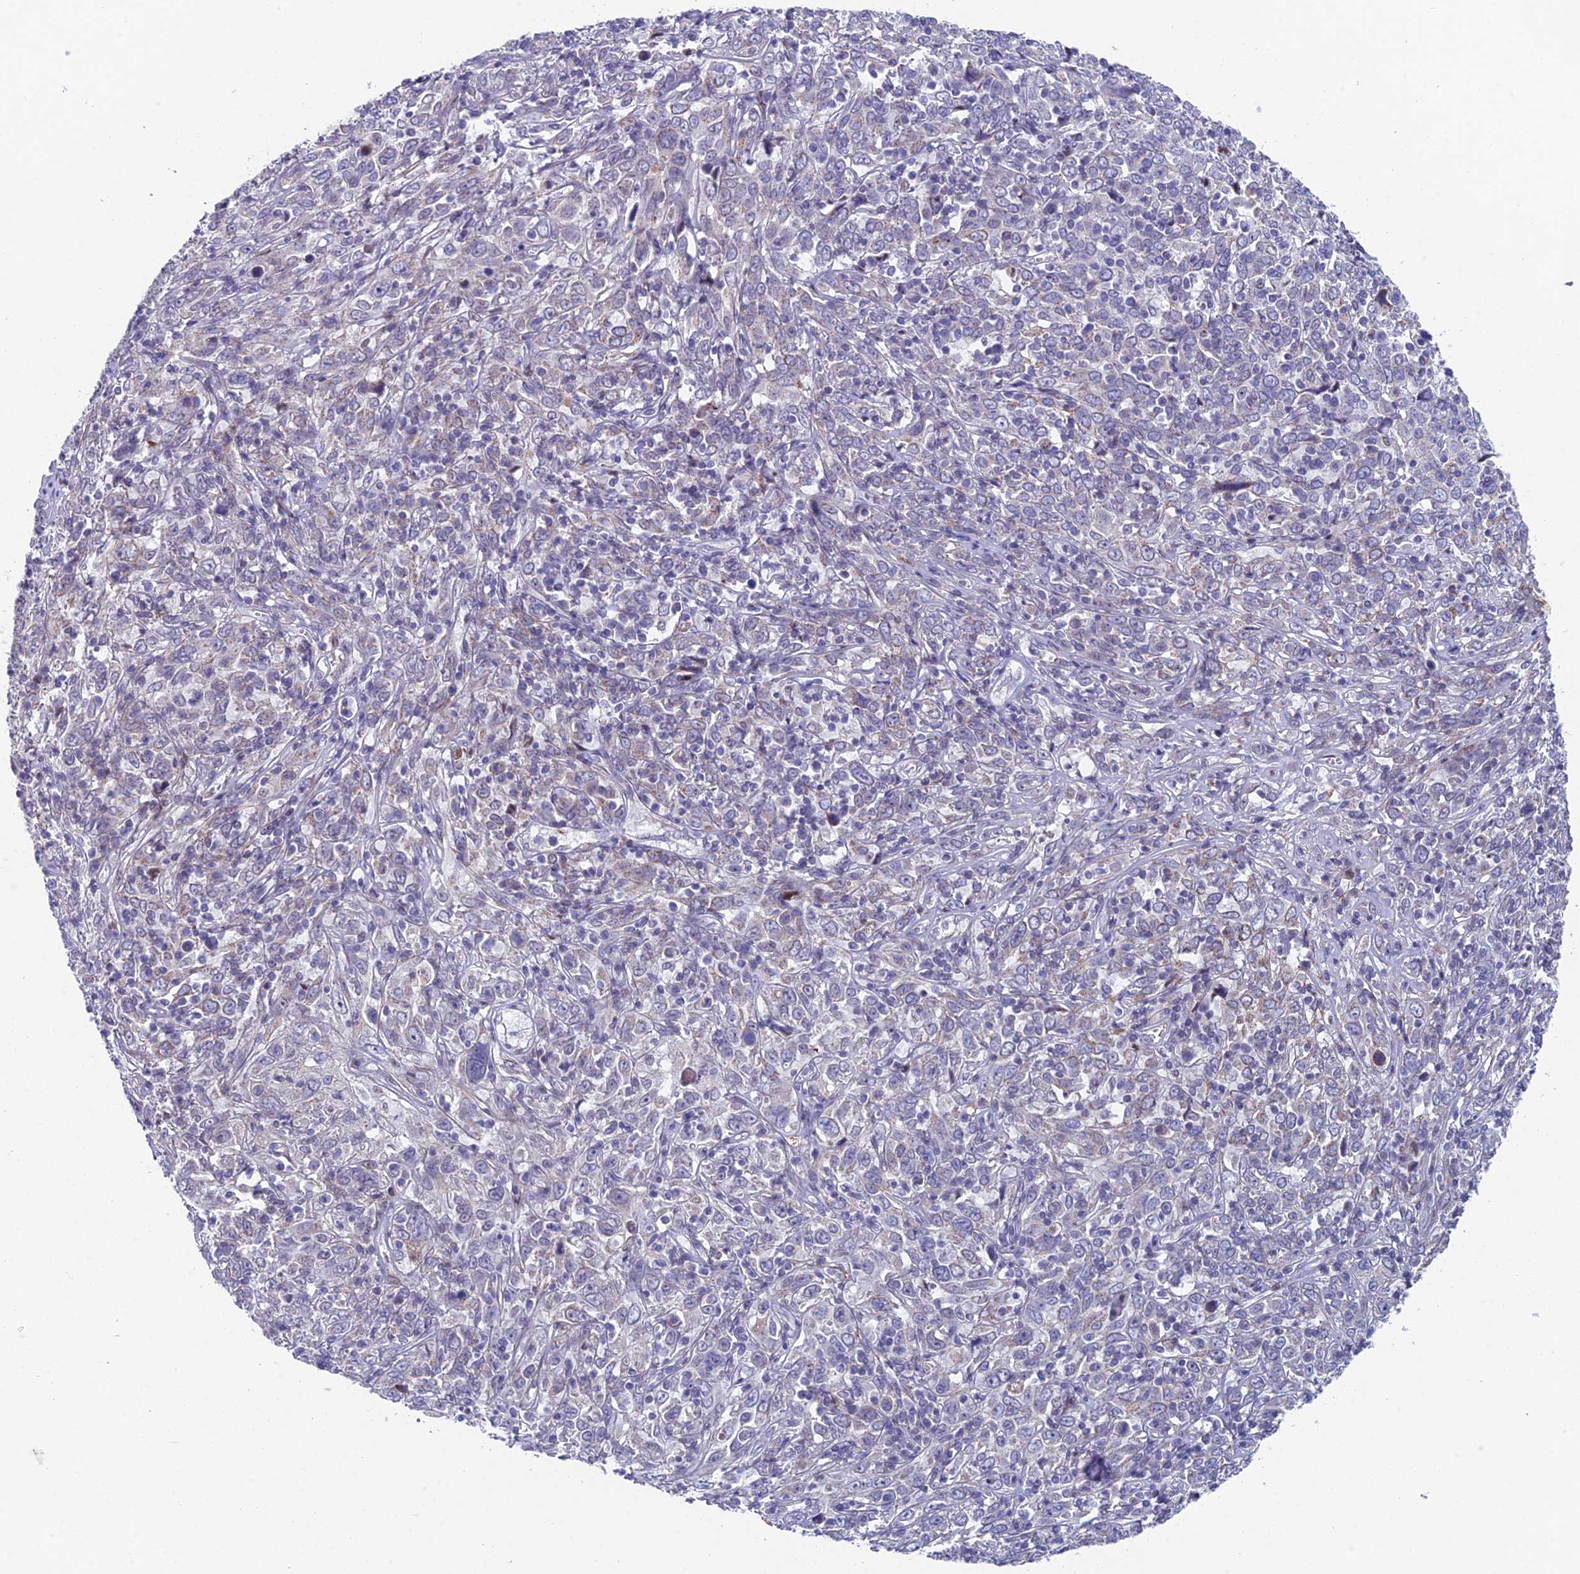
{"staining": {"intensity": "weak", "quantity": "<25%", "location": "cytoplasmic/membranous"}, "tissue": "cervical cancer", "cell_type": "Tumor cells", "image_type": "cancer", "snomed": [{"axis": "morphology", "description": "Squamous cell carcinoma, NOS"}, {"axis": "topography", "description": "Cervix"}], "caption": "Tumor cells are negative for brown protein staining in squamous cell carcinoma (cervical).", "gene": "XKR9", "patient": {"sex": "female", "age": 46}}